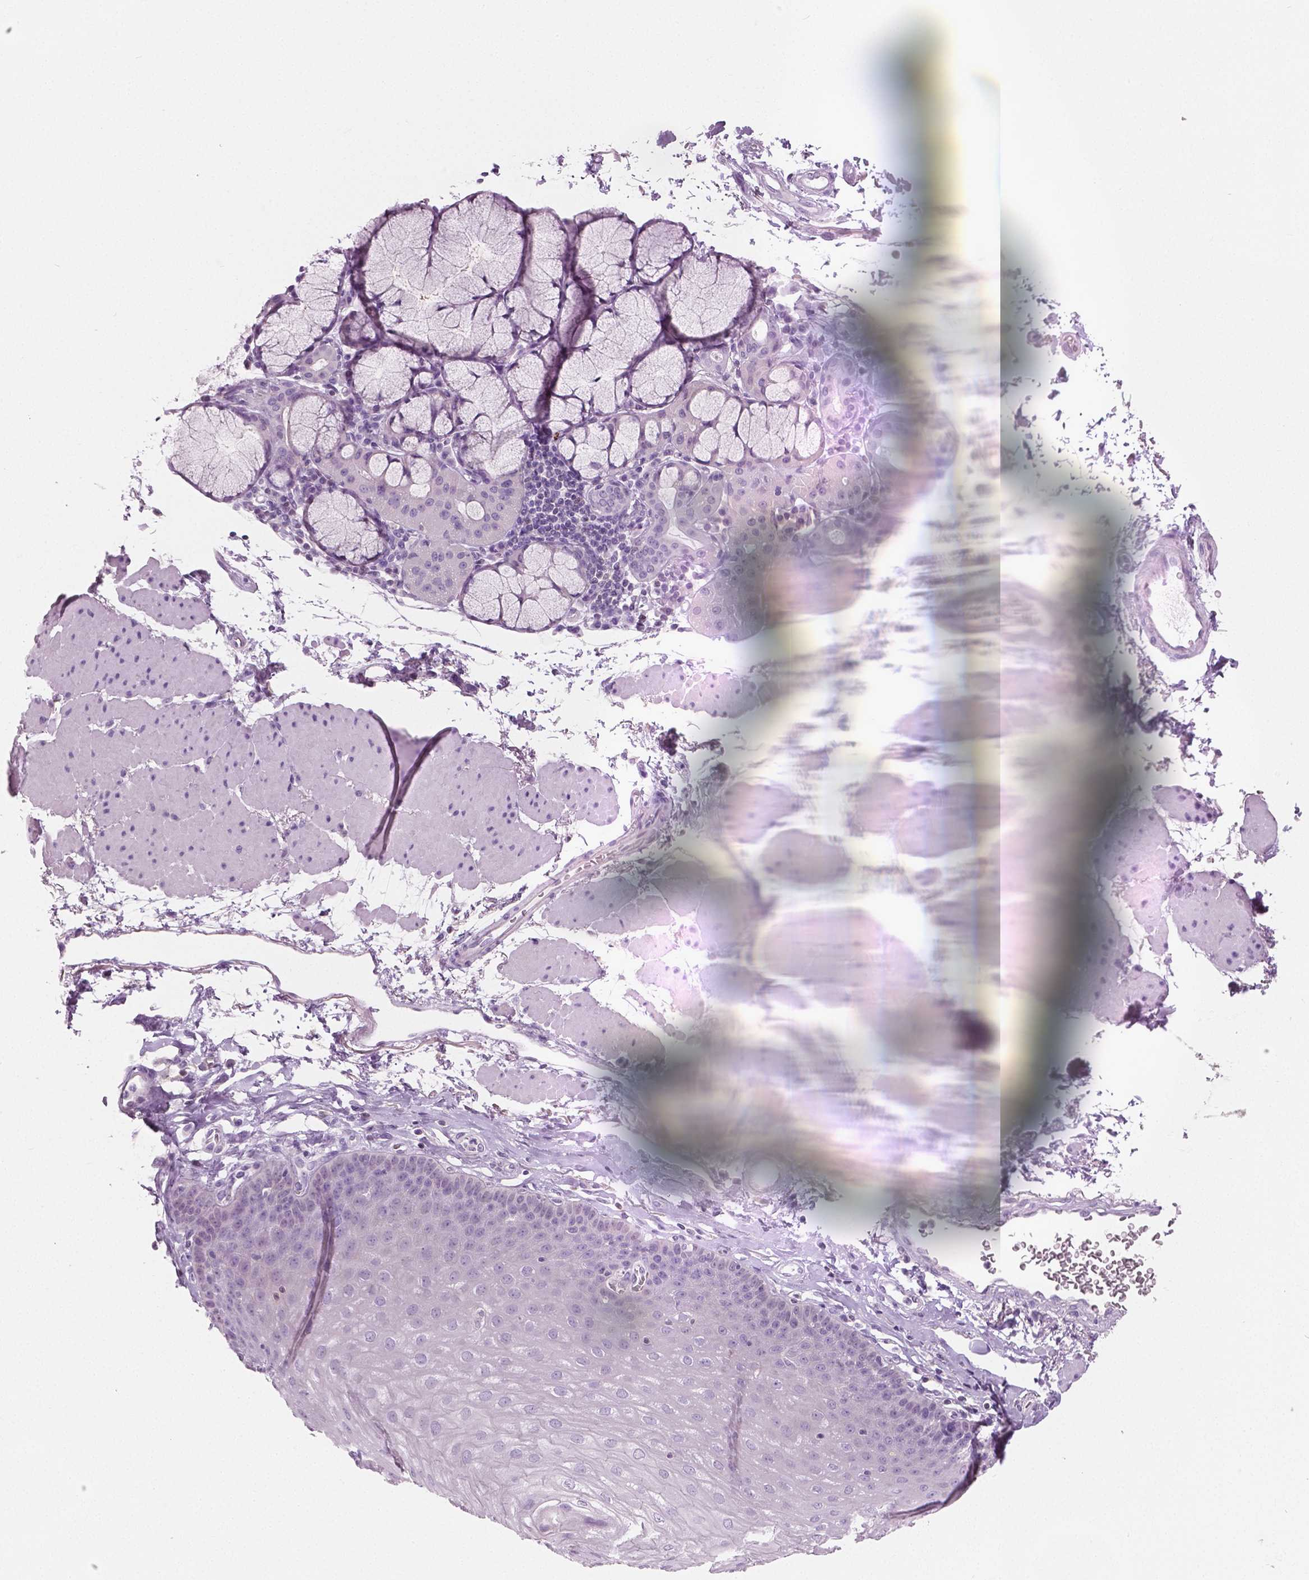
{"staining": {"intensity": "negative", "quantity": "none", "location": "none"}, "tissue": "esophagus", "cell_type": "Squamous epithelial cells", "image_type": "normal", "snomed": [{"axis": "morphology", "description": "Normal tissue, NOS"}, {"axis": "topography", "description": "Esophagus"}], "caption": "Immunohistochemistry micrograph of benign human esophagus stained for a protein (brown), which reveals no staining in squamous epithelial cells. (Stains: DAB IHC with hematoxylin counter stain, Microscopy: brightfield microscopy at high magnification).", "gene": "GALM", "patient": {"sex": "female", "age": 81}}